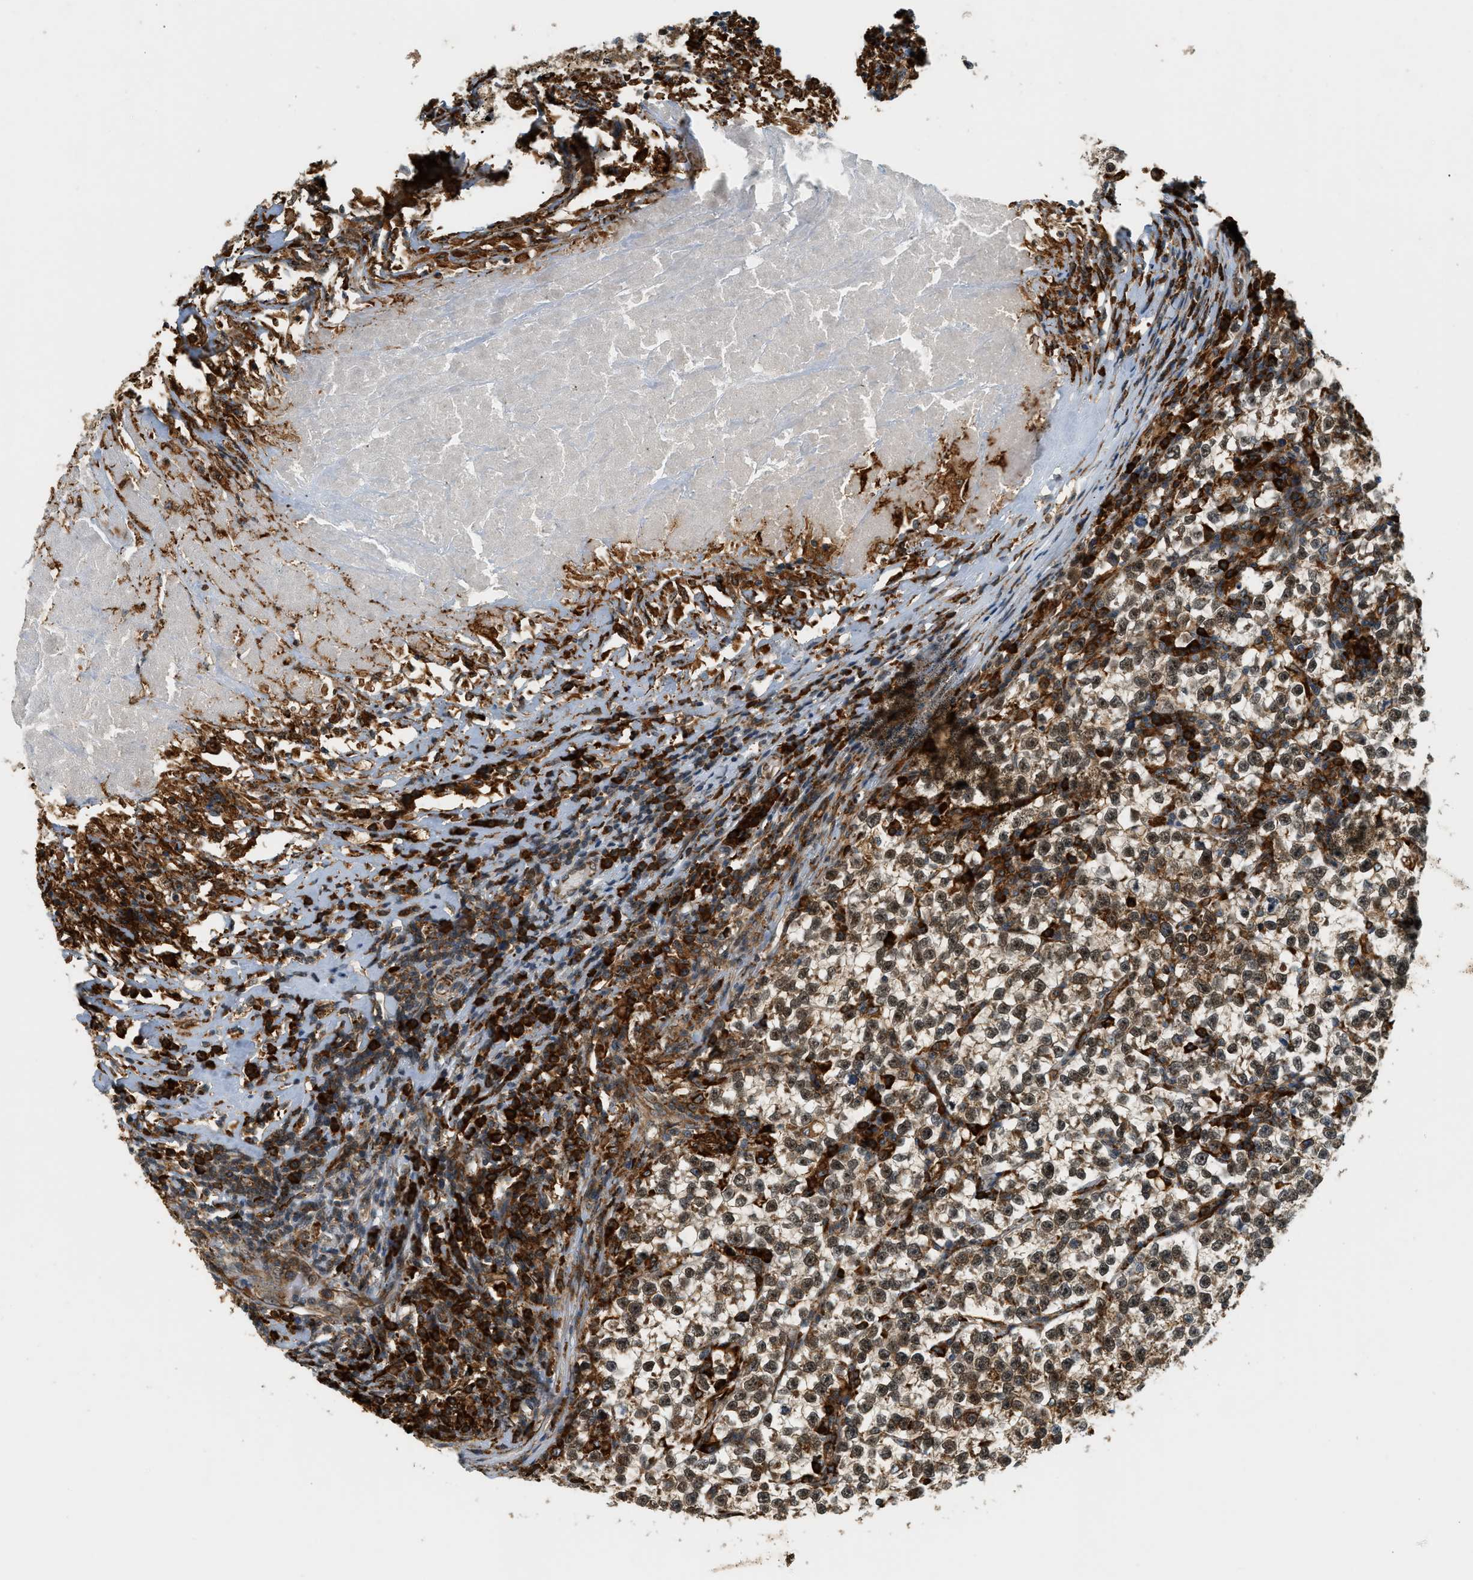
{"staining": {"intensity": "moderate", "quantity": ">75%", "location": "cytoplasmic/membranous,nuclear"}, "tissue": "testis cancer", "cell_type": "Tumor cells", "image_type": "cancer", "snomed": [{"axis": "morphology", "description": "Normal tissue, NOS"}, {"axis": "morphology", "description": "Seminoma, NOS"}, {"axis": "topography", "description": "Testis"}], "caption": "Testis cancer stained with a protein marker displays moderate staining in tumor cells.", "gene": "SEMA4D", "patient": {"sex": "male", "age": 43}}